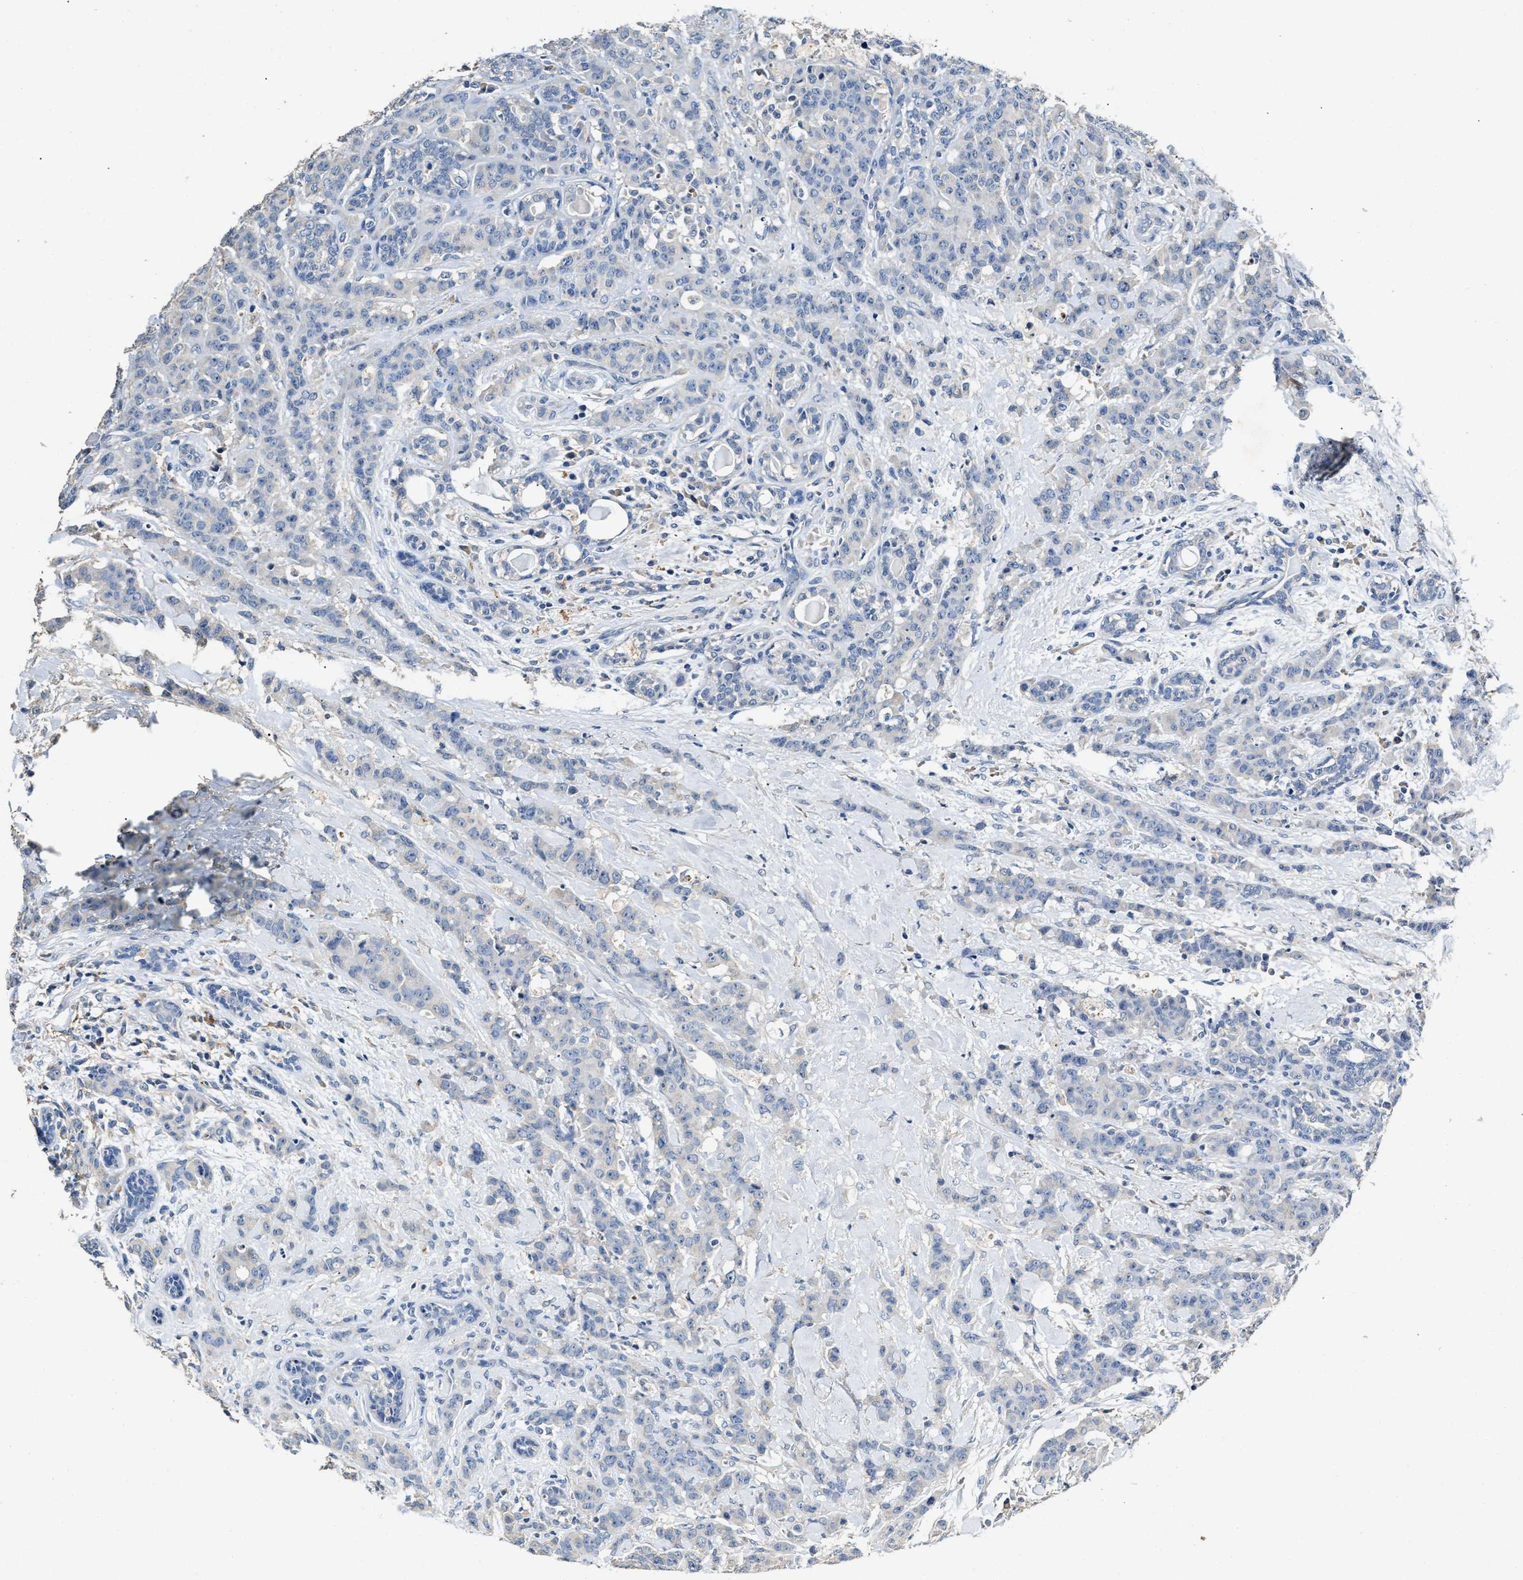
{"staining": {"intensity": "negative", "quantity": "none", "location": "none"}, "tissue": "breast cancer", "cell_type": "Tumor cells", "image_type": "cancer", "snomed": [{"axis": "morphology", "description": "Normal tissue, NOS"}, {"axis": "morphology", "description": "Duct carcinoma"}, {"axis": "topography", "description": "Breast"}], "caption": "The image shows no significant positivity in tumor cells of invasive ductal carcinoma (breast).", "gene": "SLCO2B1", "patient": {"sex": "female", "age": 40}}